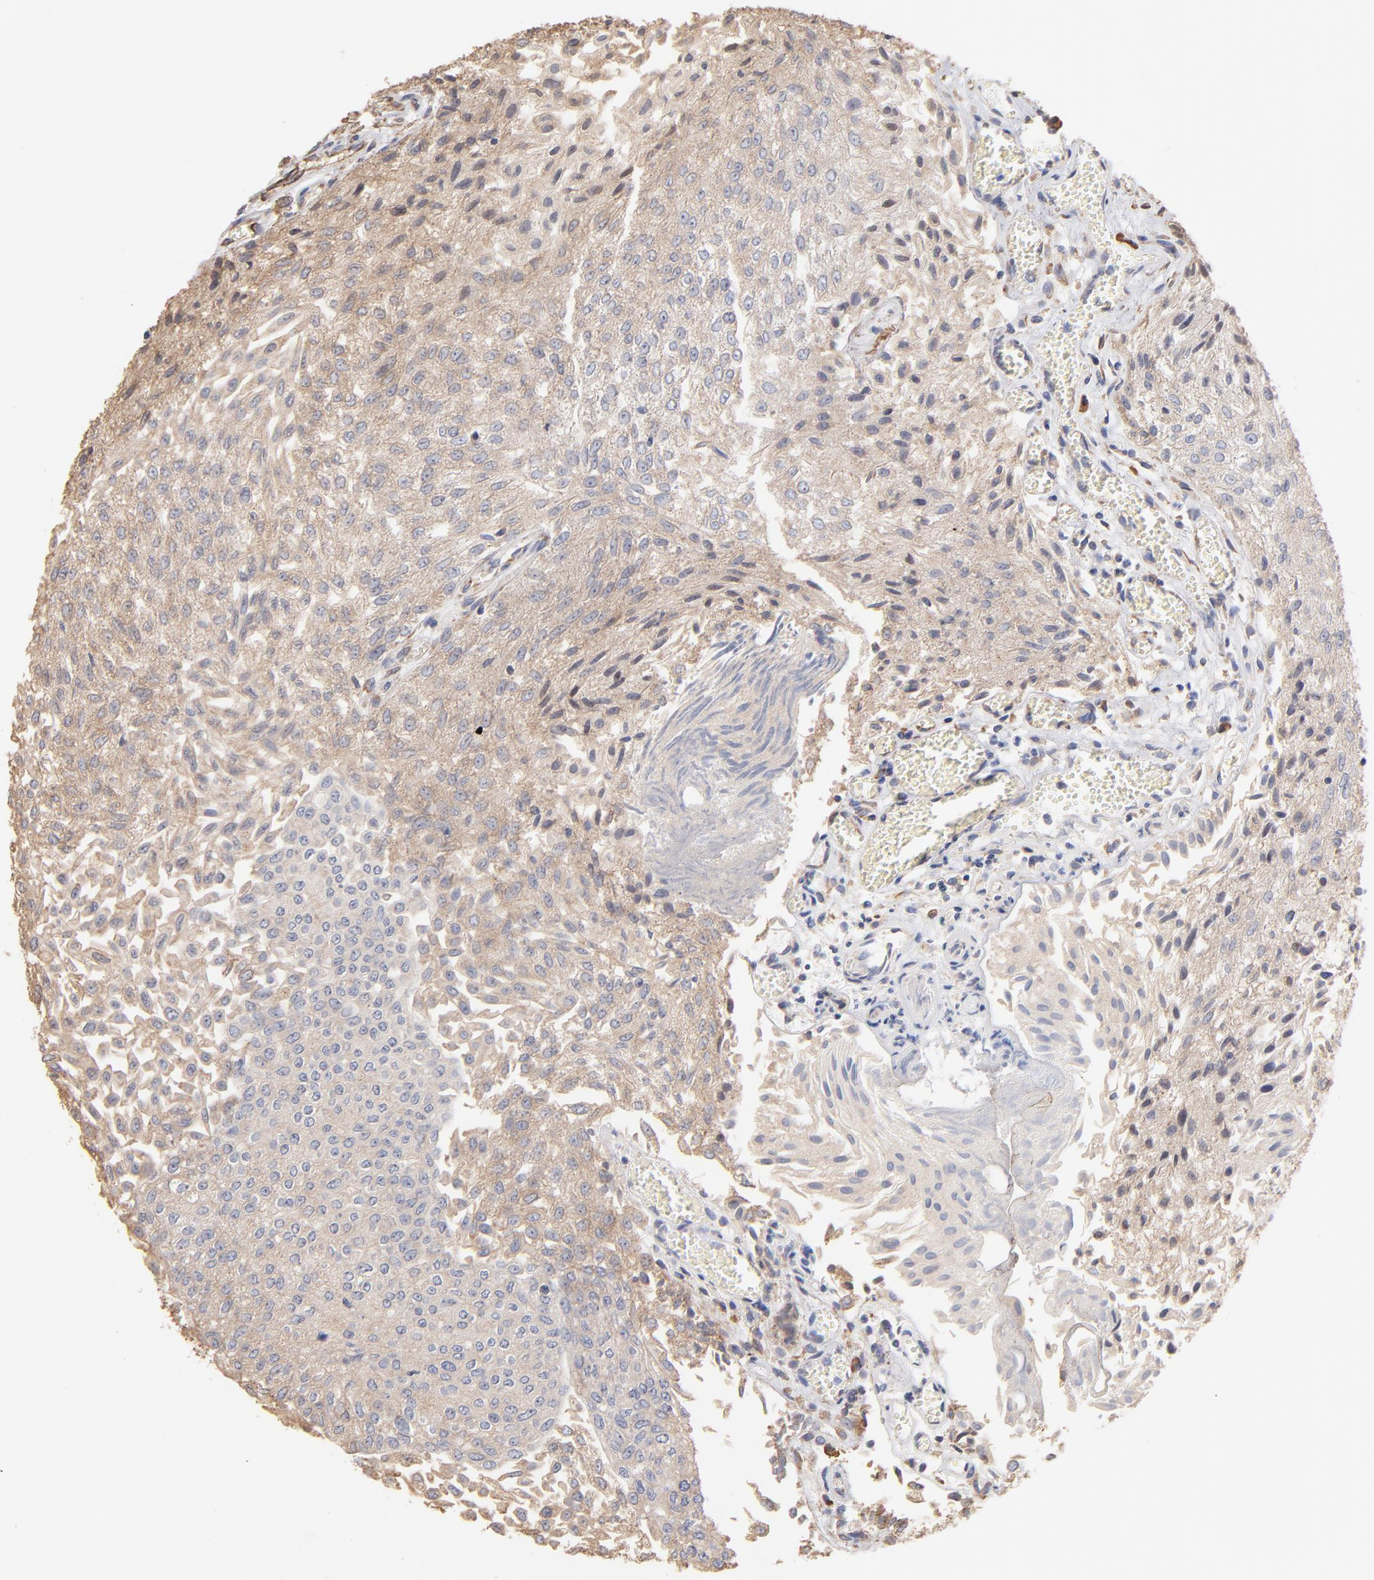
{"staining": {"intensity": "weak", "quantity": ">75%", "location": "cytoplasmic/membranous"}, "tissue": "urothelial cancer", "cell_type": "Tumor cells", "image_type": "cancer", "snomed": [{"axis": "morphology", "description": "Urothelial carcinoma, Low grade"}, {"axis": "topography", "description": "Urinary bladder"}], "caption": "Protein expression analysis of human urothelial cancer reveals weak cytoplasmic/membranous staining in about >75% of tumor cells.", "gene": "RPL9", "patient": {"sex": "male", "age": 86}}